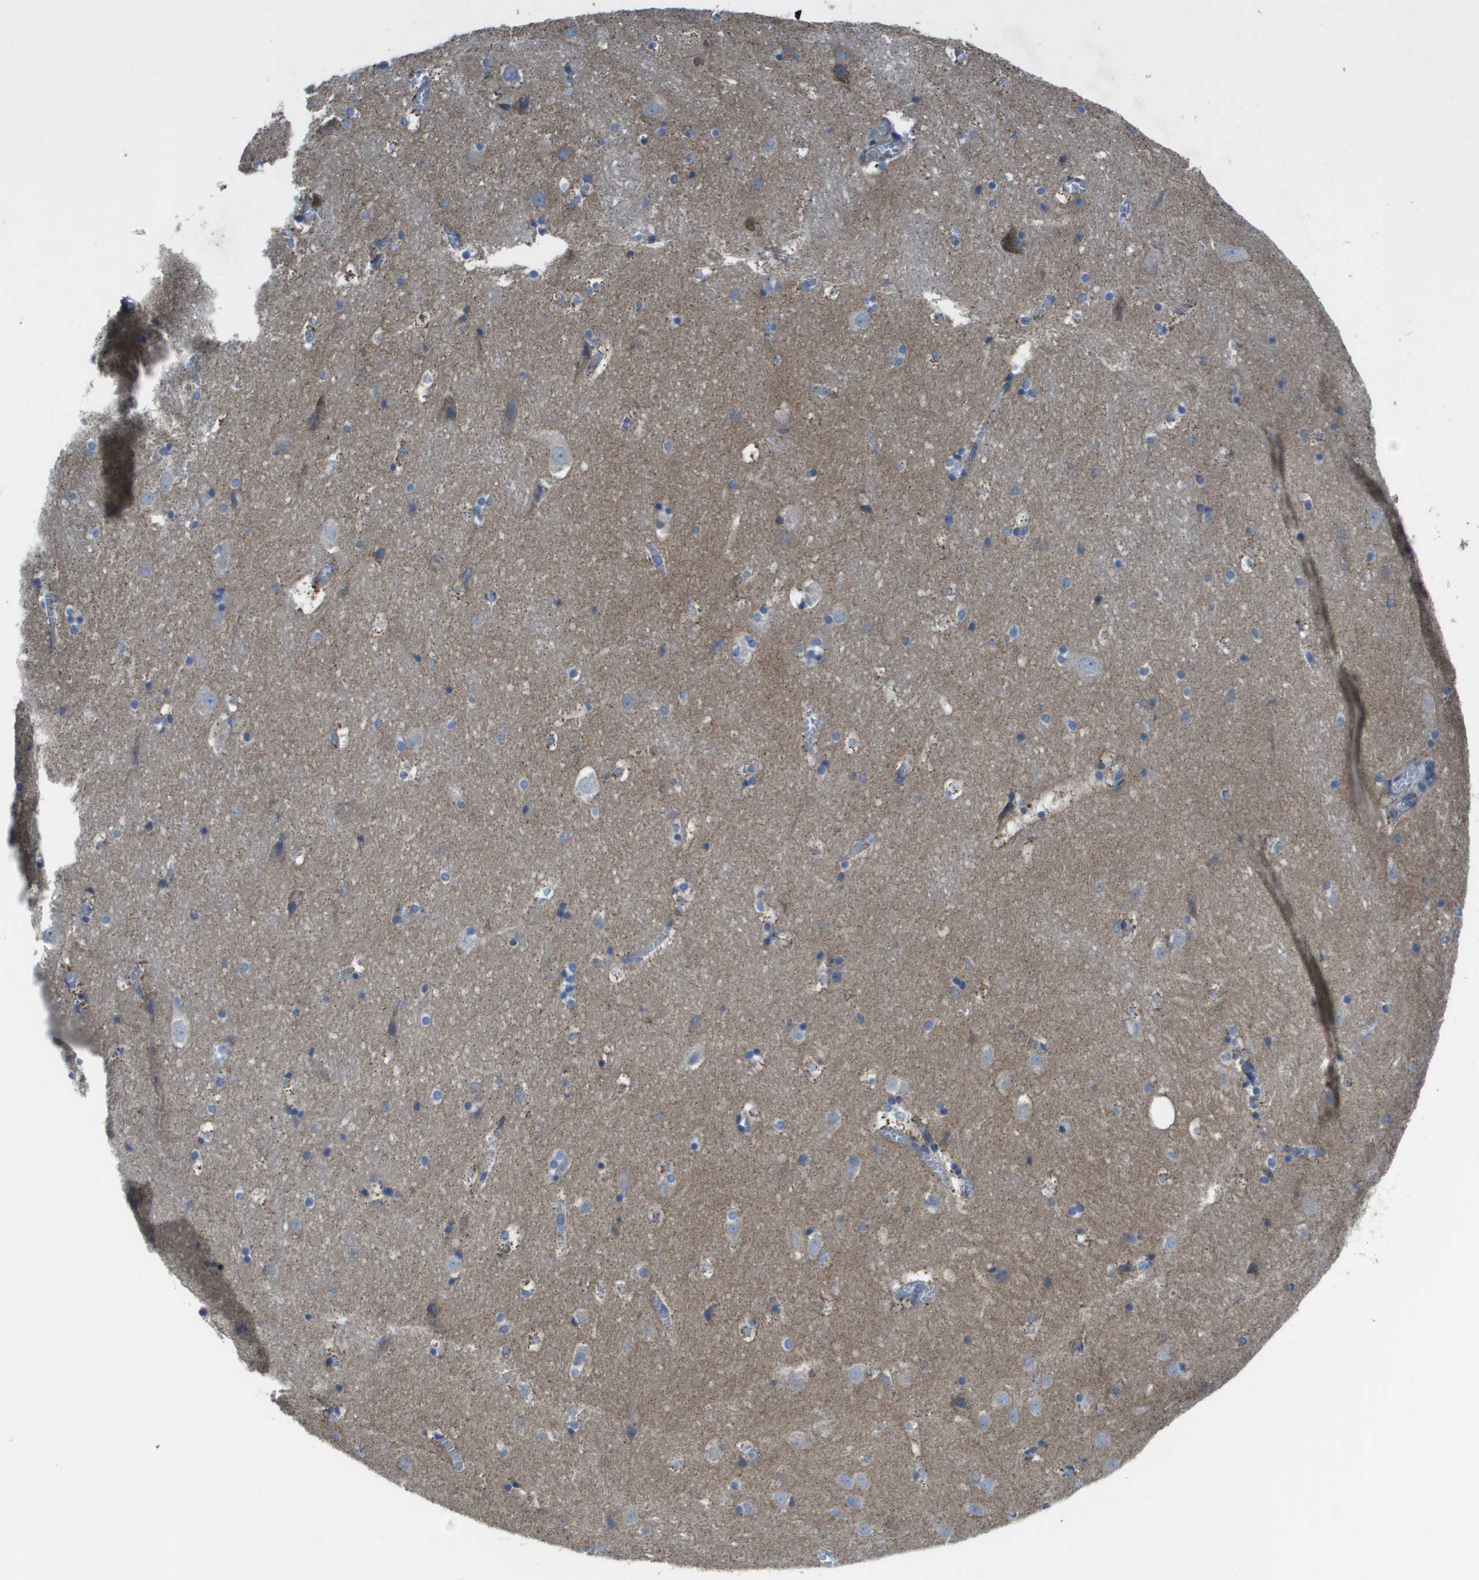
{"staining": {"intensity": "moderate", "quantity": "<25%", "location": "cytoplasmic/membranous"}, "tissue": "hippocampus", "cell_type": "Glial cells", "image_type": "normal", "snomed": [{"axis": "morphology", "description": "Normal tissue, NOS"}, {"axis": "topography", "description": "Hippocampus"}], "caption": "Brown immunohistochemical staining in normal hippocampus exhibits moderate cytoplasmic/membranous expression in about <25% of glial cells.", "gene": "CLCN2", "patient": {"sex": "male", "age": 45}}